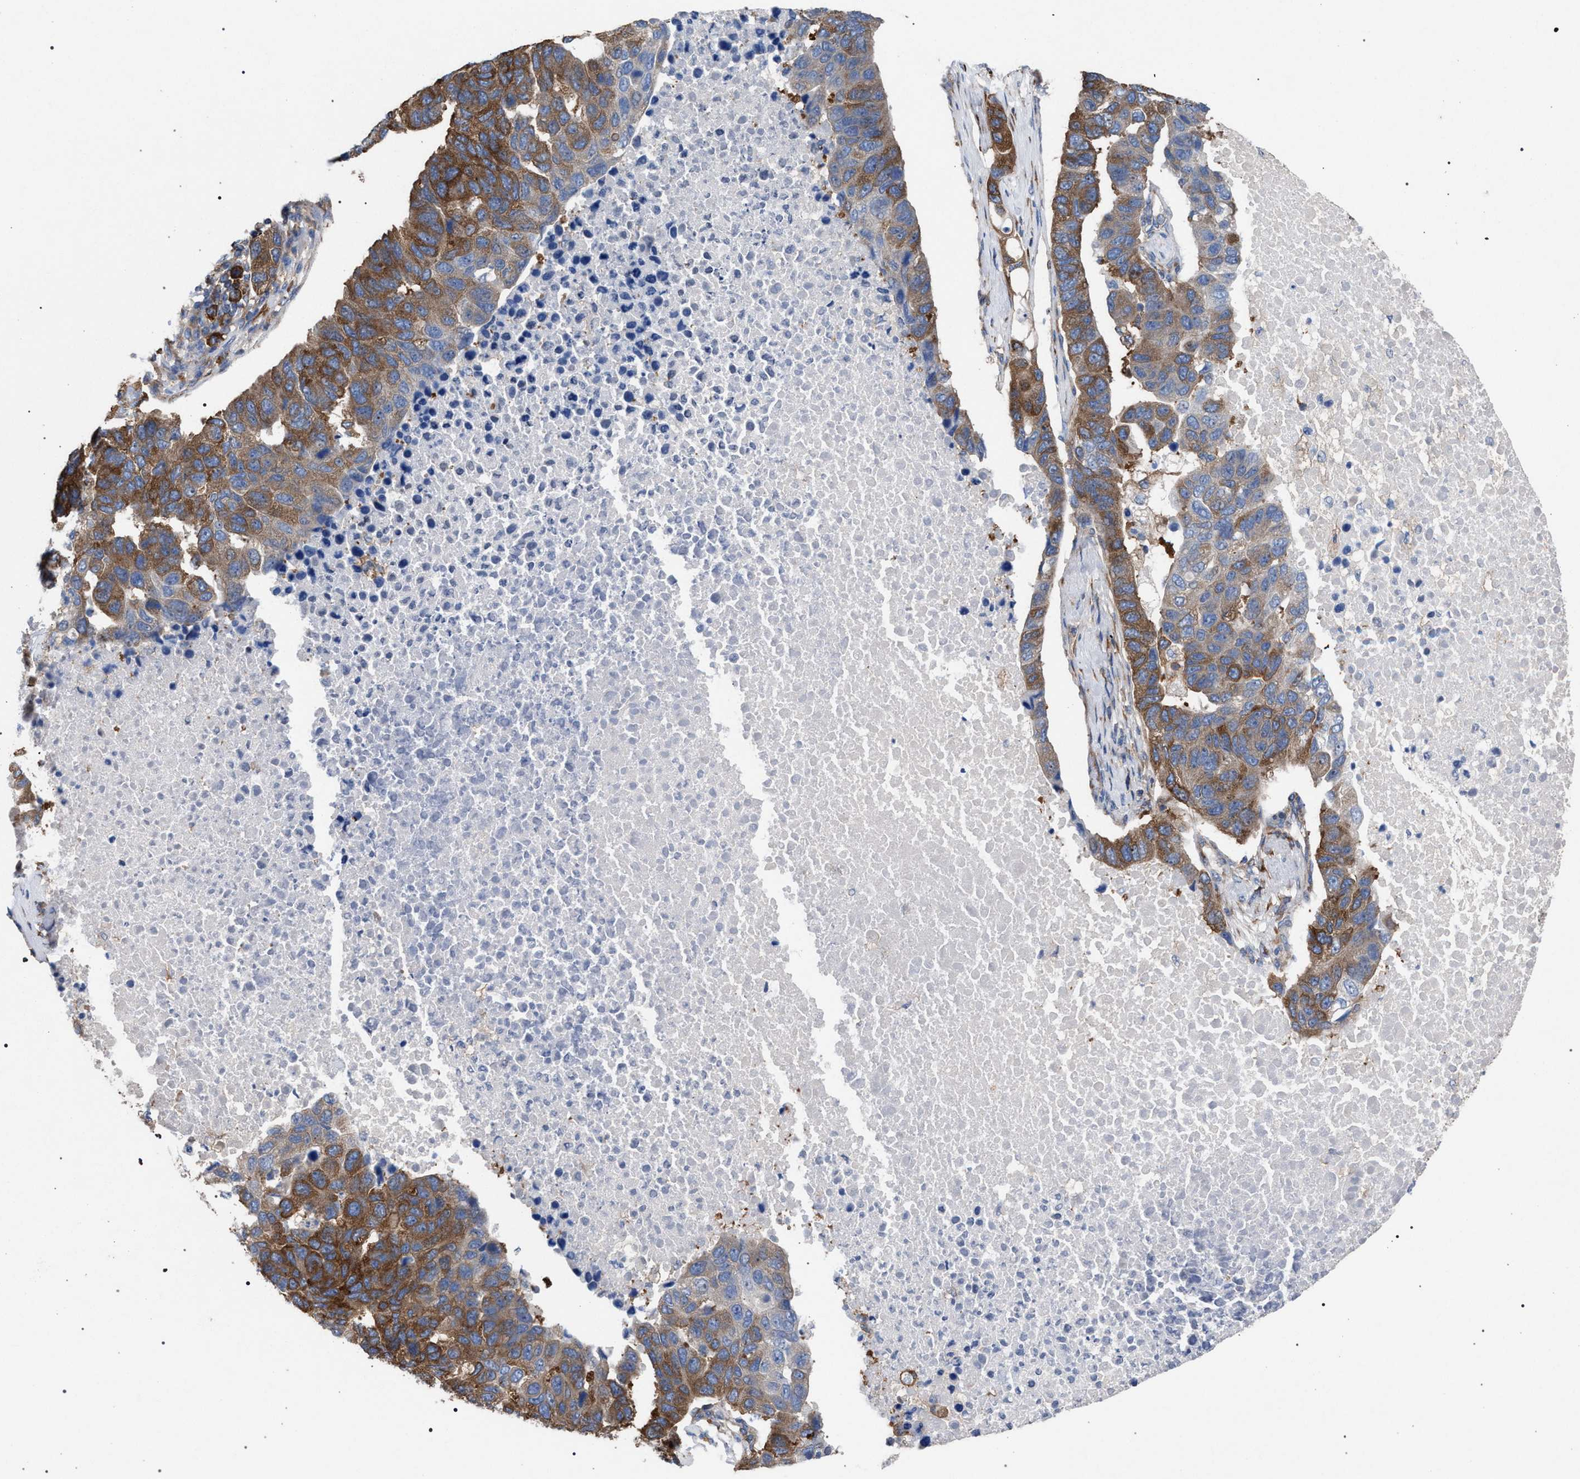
{"staining": {"intensity": "moderate", "quantity": ">75%", "location": "cytoplasmic/membranous"}, "tissue": "pancreatic cancer", "cell_type": "Tumor cells", "image_type": "cancer", "snomed": [{"axis": "morphology", "description": "Adenocarcinoma, NOS"}, {"axis": "topography", "description": "Pancreas"}], "caption": "The histopathology image exhibits staining of pancreatic cancer, revealing moderate cytoplasmic/membranous protein positivity (brown color) within tumor cells.", "gene": "CDR2L", "patient": {"sex": "female", "age": 61}}